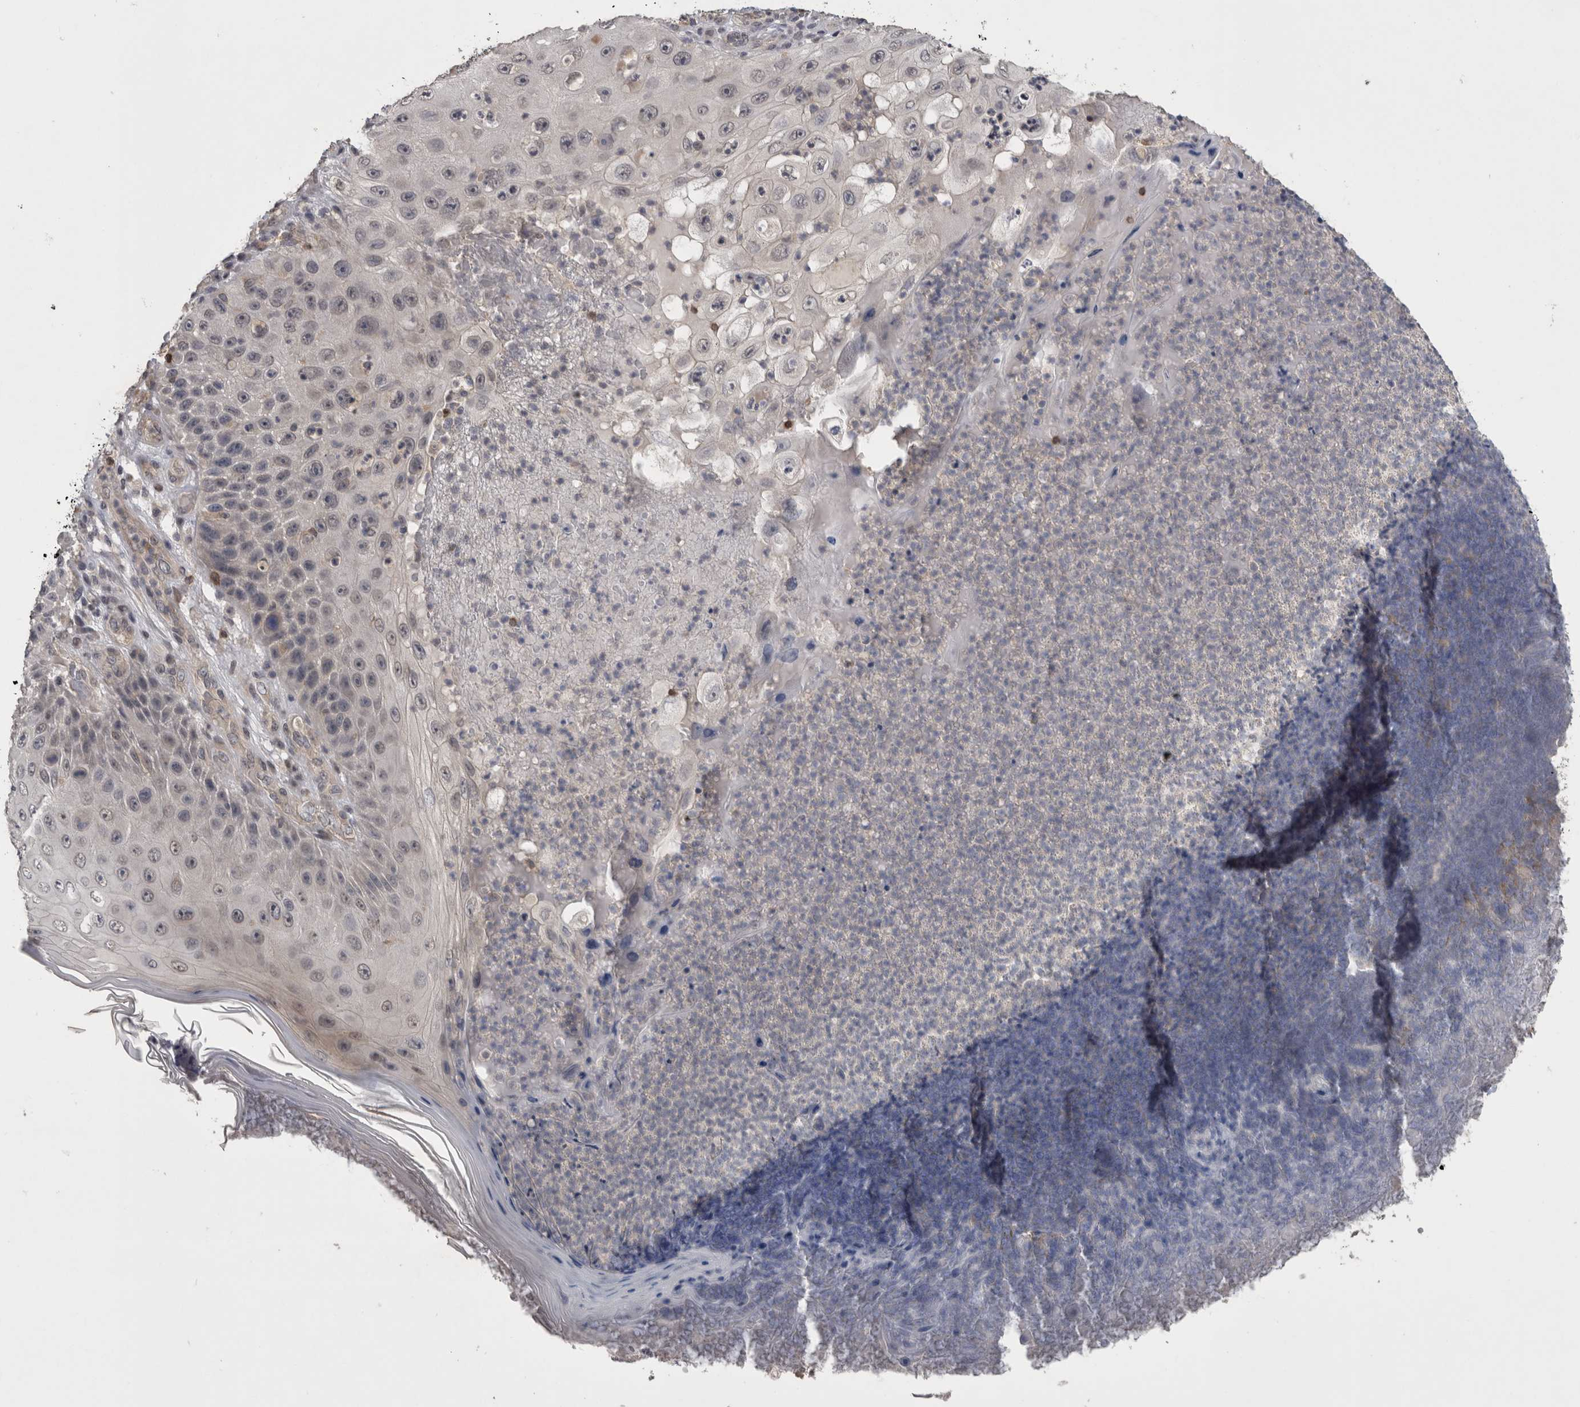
{"staining": {"intensity": "negative", "quantity": "none", "location": "none"}, "tissue": "skin cancer", "cell_type": "Tumor cells", "image_type": "cancer", "snomed": [{"axis": "morphology", "description": "Squamous cell carcinoma, NOS"}, {"axis": "topography", "description": "Skin"}], "caption": "IHC of skin cancer (squamous cell carcinoma) demonstrates no positivity in tumor cells.", "gene": "NFATC2", "patient": {"sex": "female", "age": 88}}